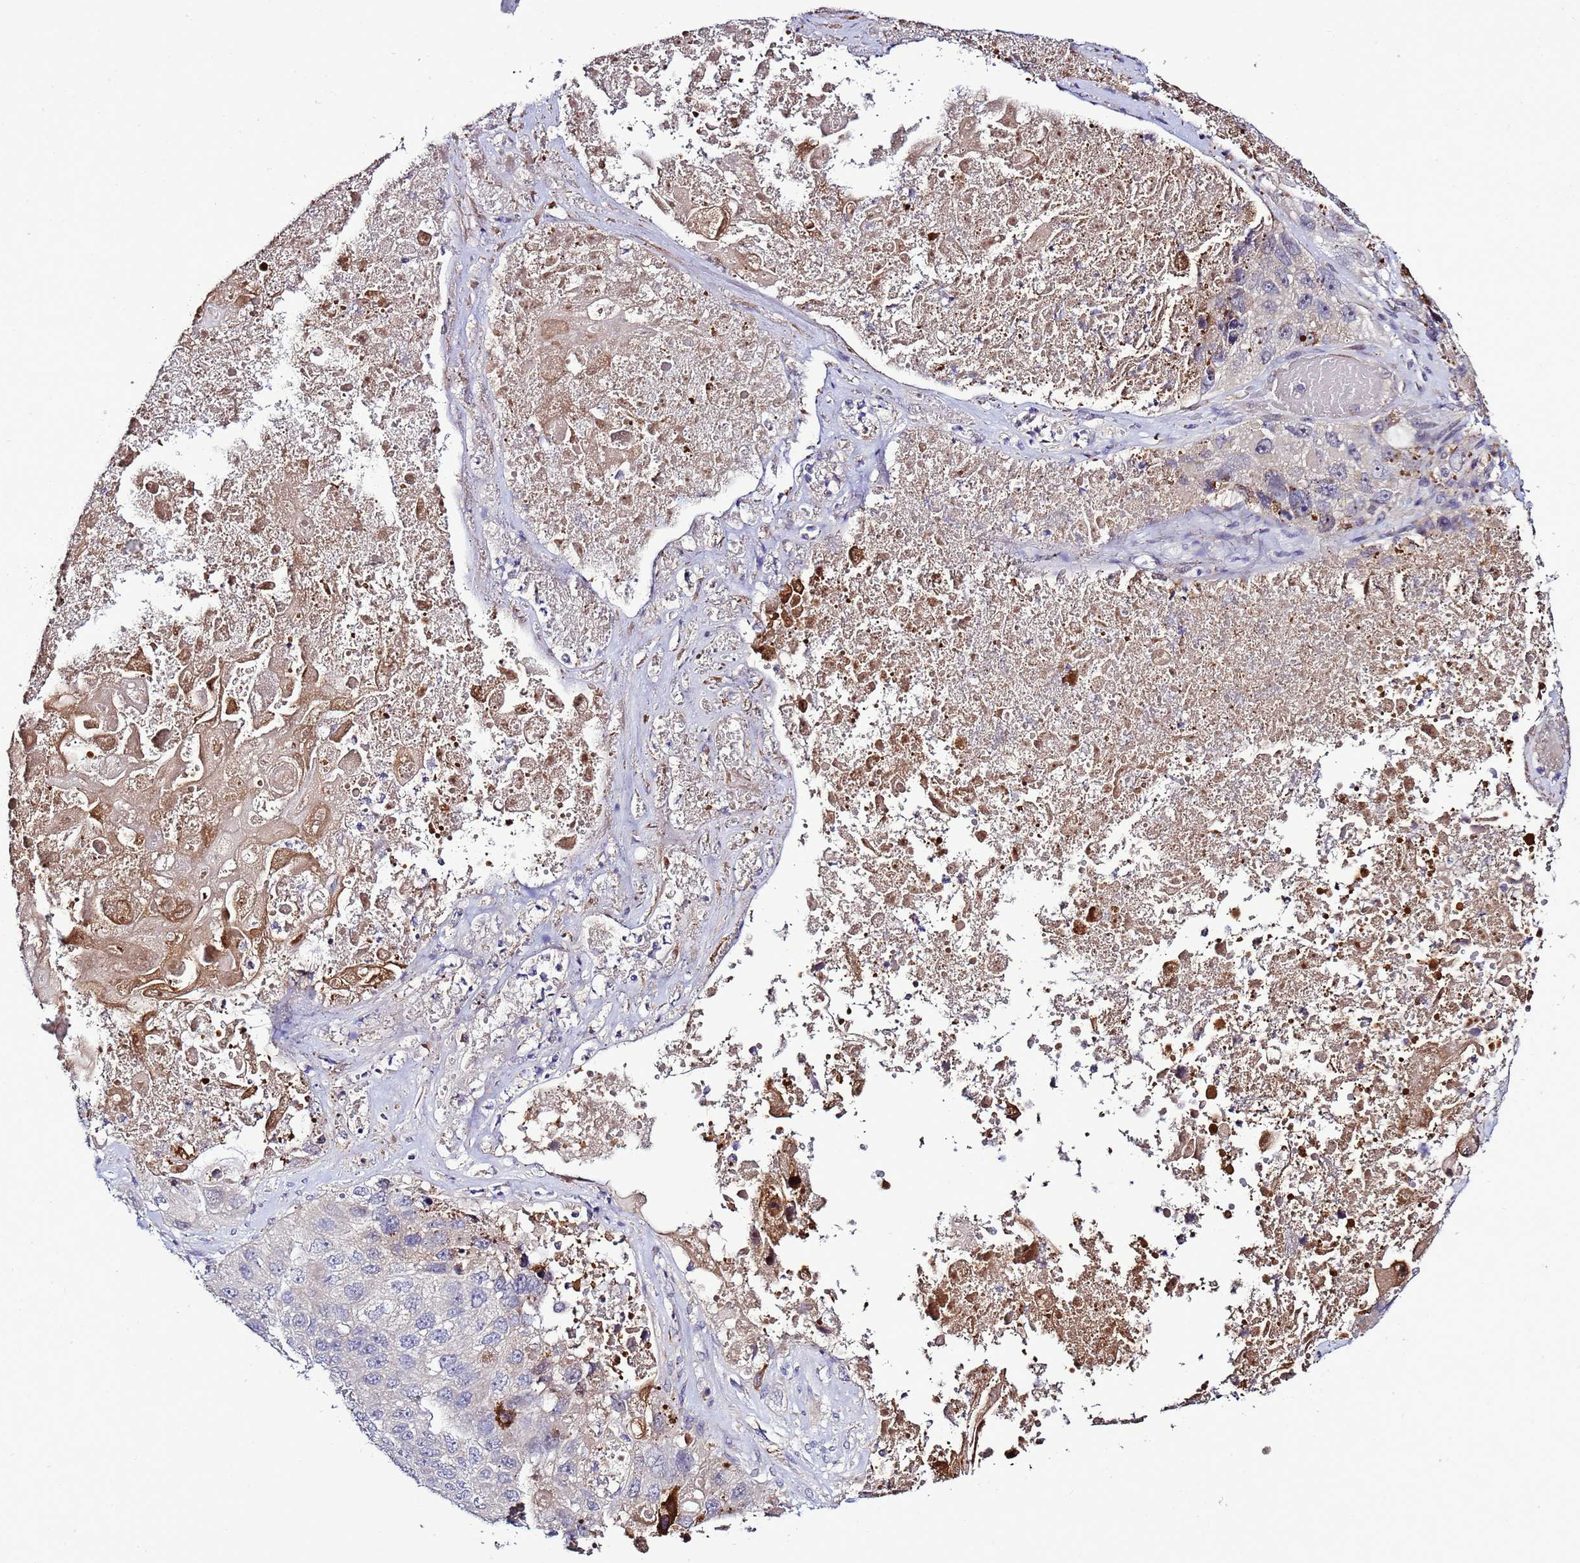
{"staining": {"intensity": "negative", "quantity": "none", "location": "none"}, "tissue": "lung cancer", "cell_type": "Tumor cells", "image_type": "cancer", "snomed": [{"axis": "morphology", "description": "Squamous cell carcinoma, NOS"}, {"axis": "topography", "description": "Lung"}], "caption": "Lung cancer (squamous cell carcinoma) stained for a protein using immunohistochemistry (IHC) demonstrates no positivity tumor cells.", "gene": "NOL8", "patient": {"sex": "male", "age": 61}}